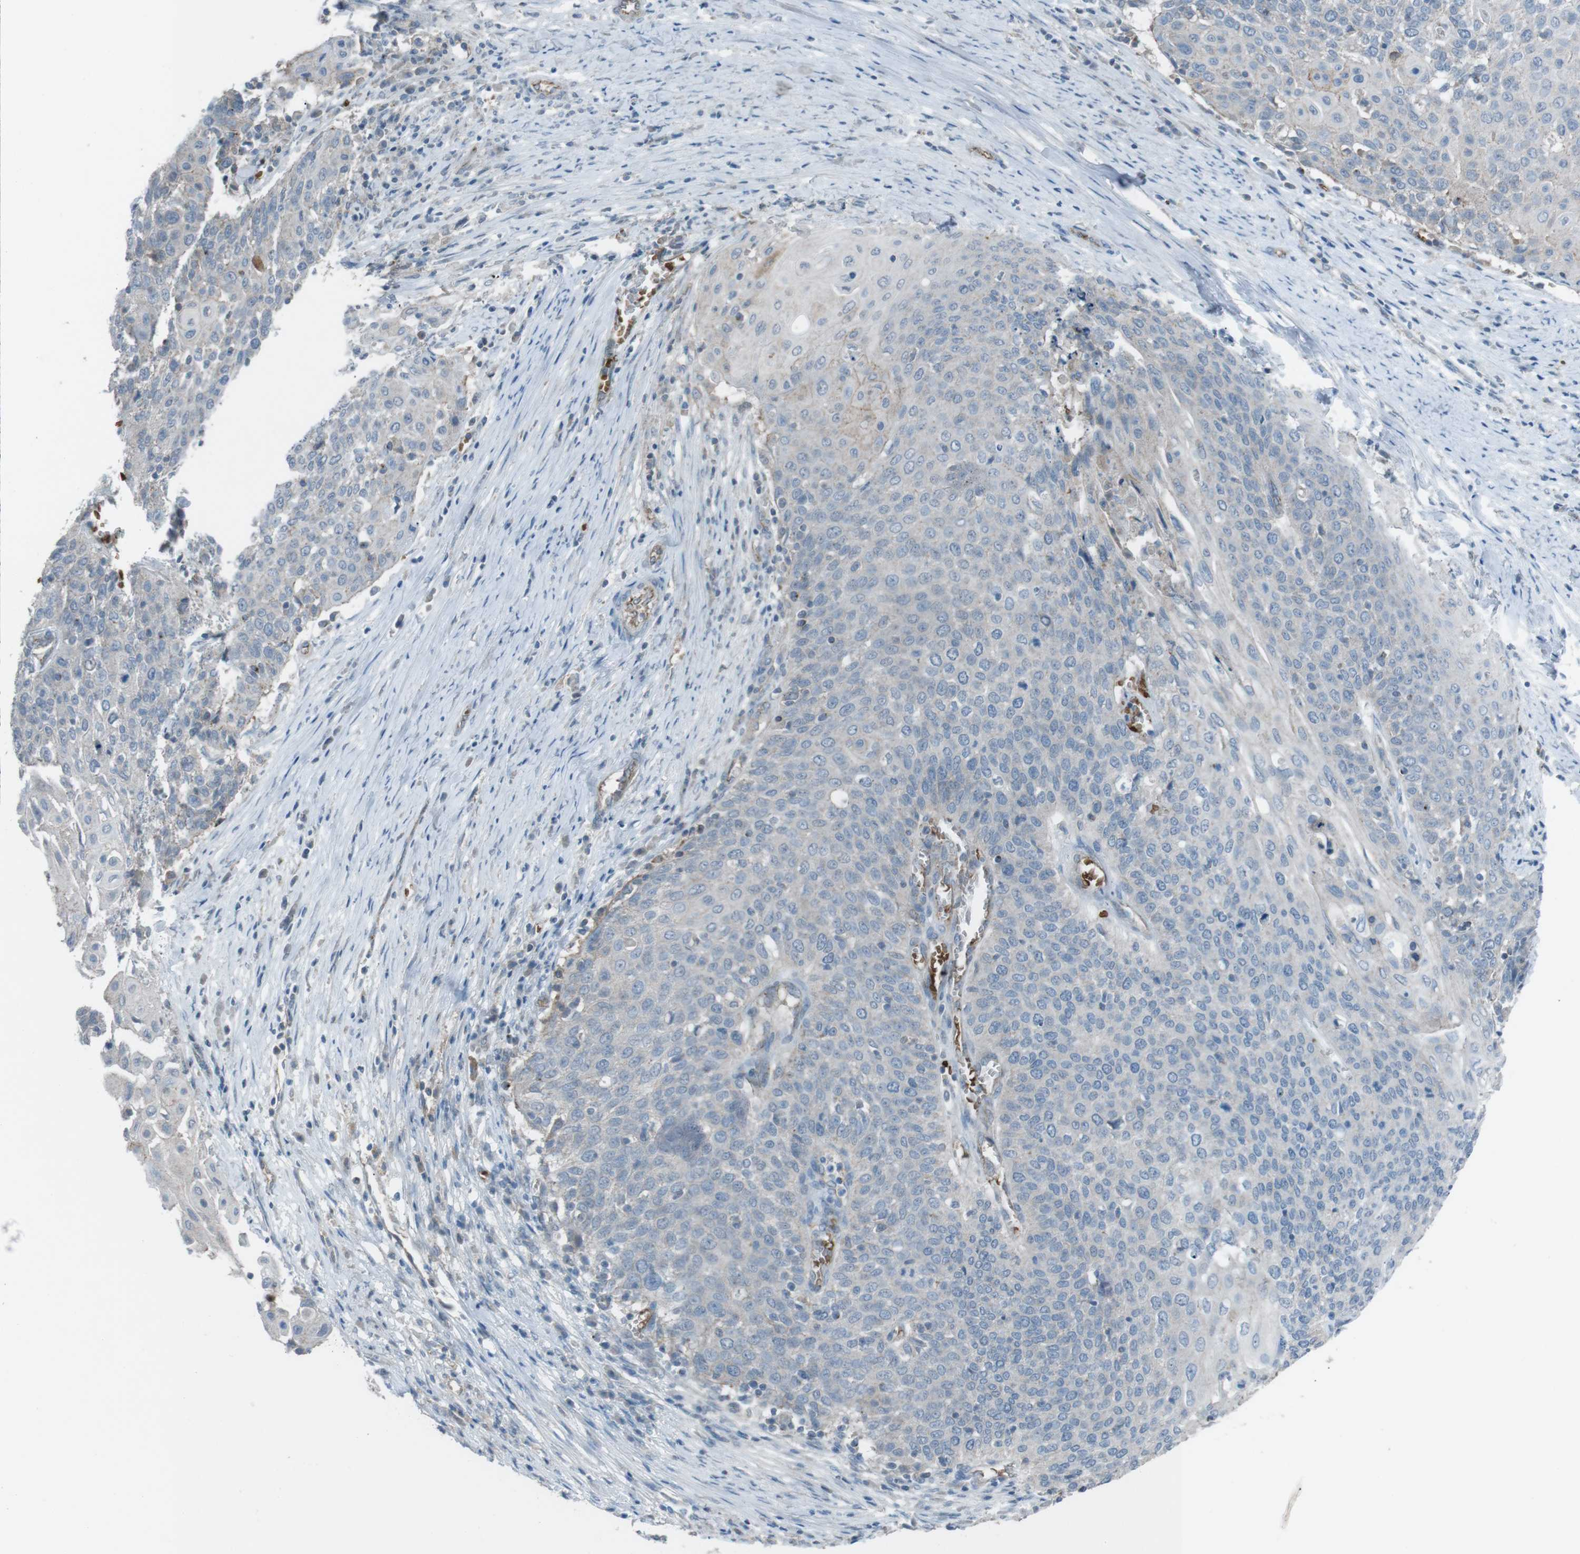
{"staining": {"intensity": "negative", "quantity": "none", "location": "none"}, "tissue": "cervical cancer", "cell_type": "Tumor cells", "image_type": "cancer", "snomed": [{"axis": "morphology", "description": "Squamous cell carcinoma, NOS"}, {"axis": "topography", "description": "Cervix"}], "caption": "Immunohistochemistry of human cervical cancer shows no staining in tumor cells. (Stains: DAB (3,3'-diaminobenzidine) immunohistochemistry with hematoxylin counter stain, Microscopy: brightfield microscopy at high magnification).", "gene": "SPTA1", "patient": {"sex": "female", "age": 39}}